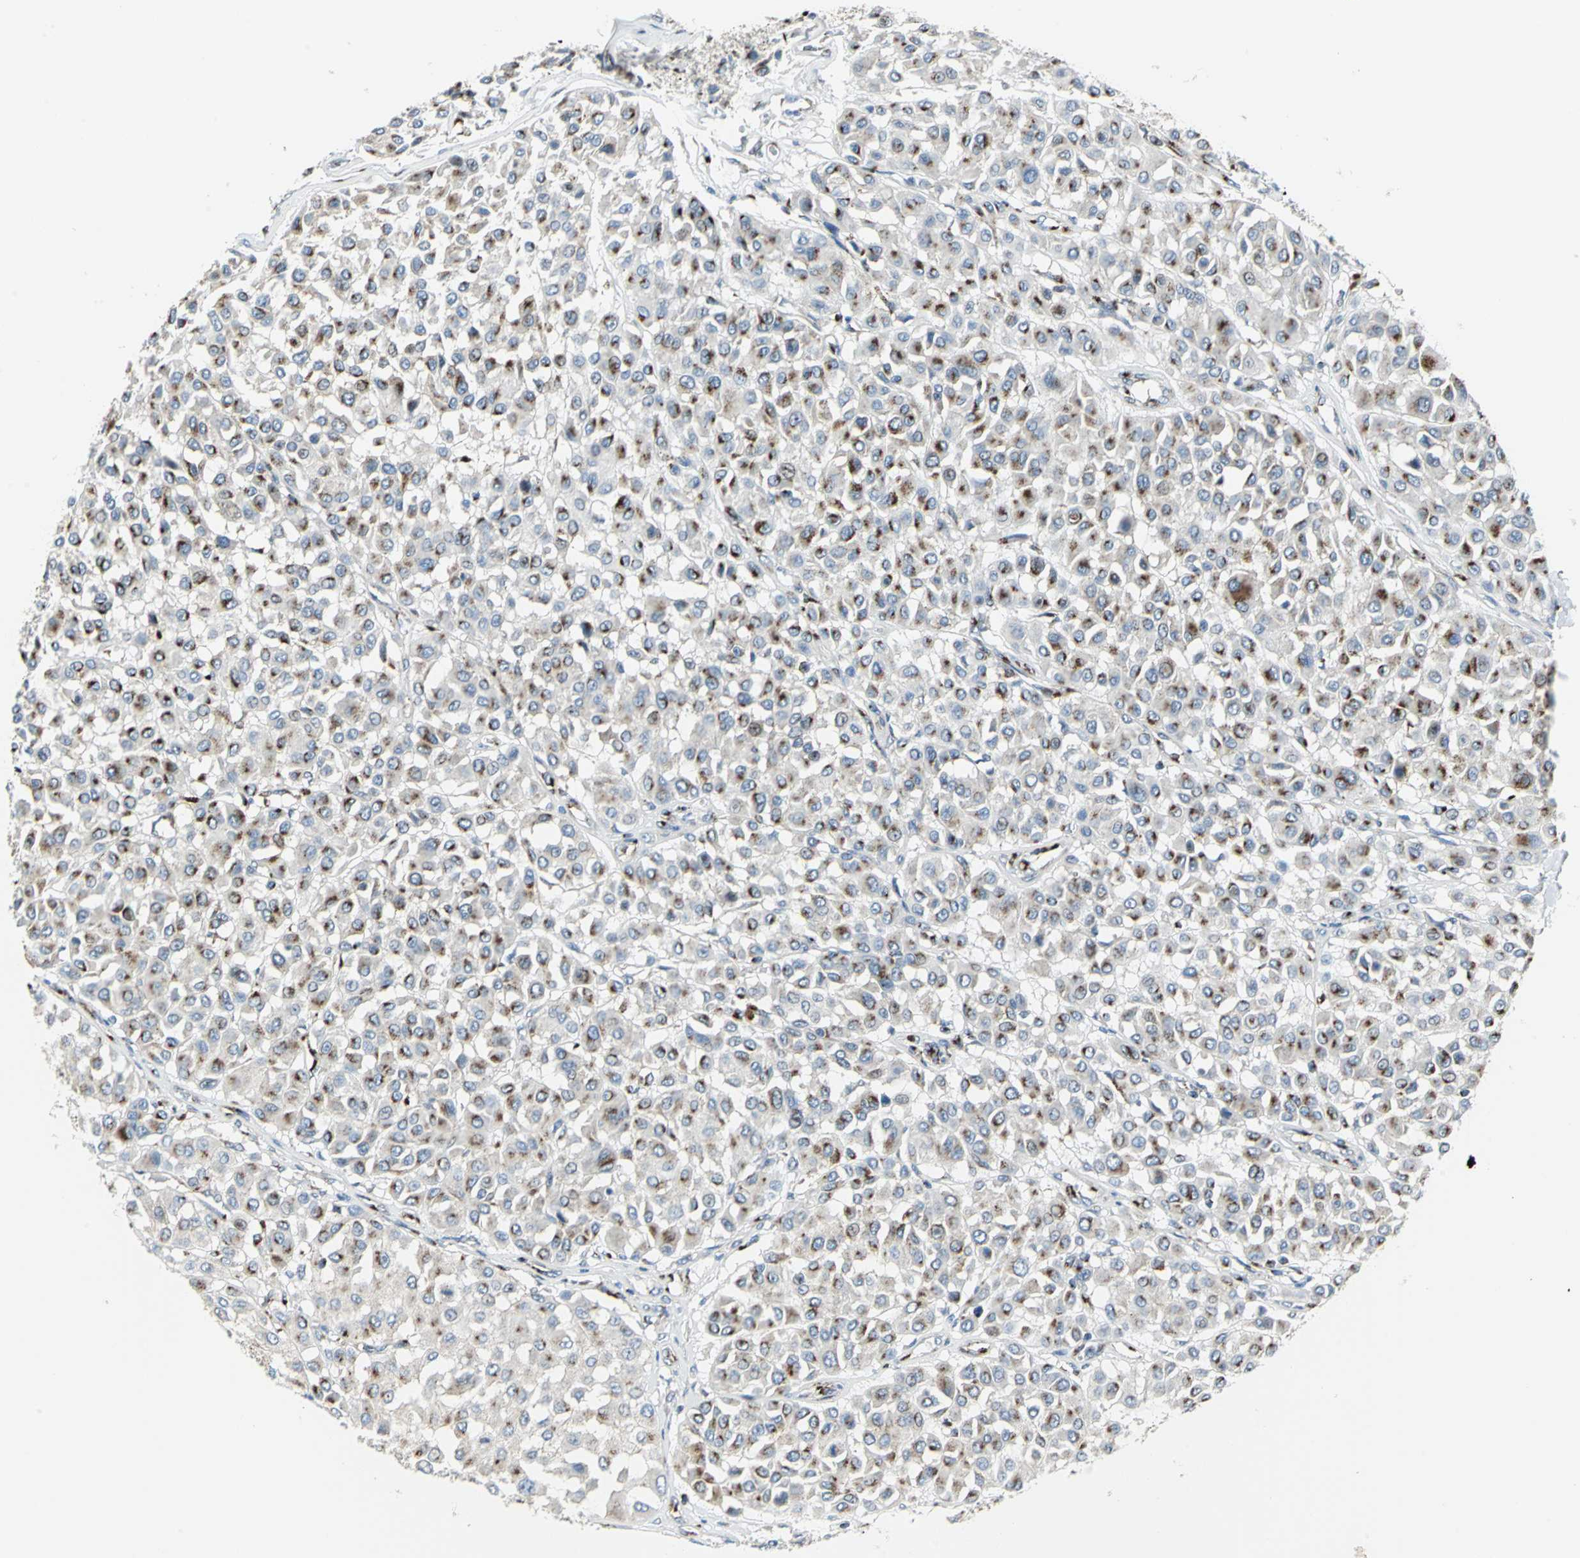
{"staining": {"intensity": "strong", "quantity": "25%-75%", "location": "cytoplasmic/membranous"}, "tissue": "melanoma", "cell_type": "Tumor cells", "image_type": "cancer", "snomed": [{"axis": "morphology", "description": "Malignant melanoma, Metastatic site"}, {"axis": "topography", "description": "Soft tissue"}], "caption": "Protein positivity by immunohistochemistry (IHC) demonstrates strong cytoplasmic/membranous expression in about 25%-75% of tumor cells in melanoma.", "gene": "GPR3", "patient": {"sex": "male", "age": 41}}